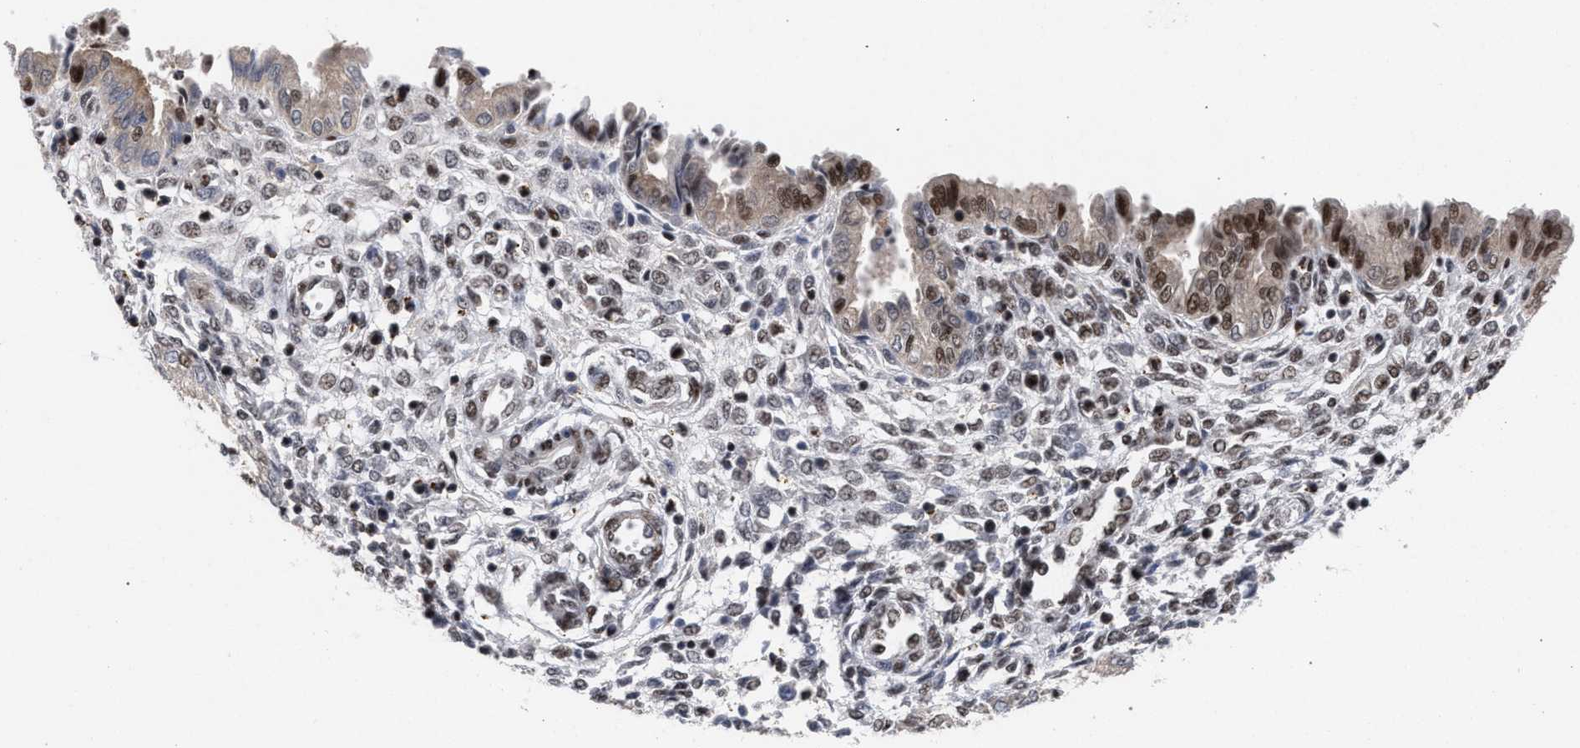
{"staining": {"intensity": "moderate", "quantity": ">75%", "location": "nuclear"}, "tissue": "endometrium", "cell_type": "Cells in endometrial stroma", "image_type": "normal", "snomed": [{"axis": "morphology", "description": "Normal tissue, NOS"}, {"axis": "topography", "description": "Endometrium"}], "caption": "Protein staining of normal endometrium displays moderate nuclear expression in approximately >75% of cells in endometrial stroma. (brown staining indicates protein expression, while blue staining denotes nuclei).", "gene": "SCAF4", "patient": {"sex": "female", "age": 33}}